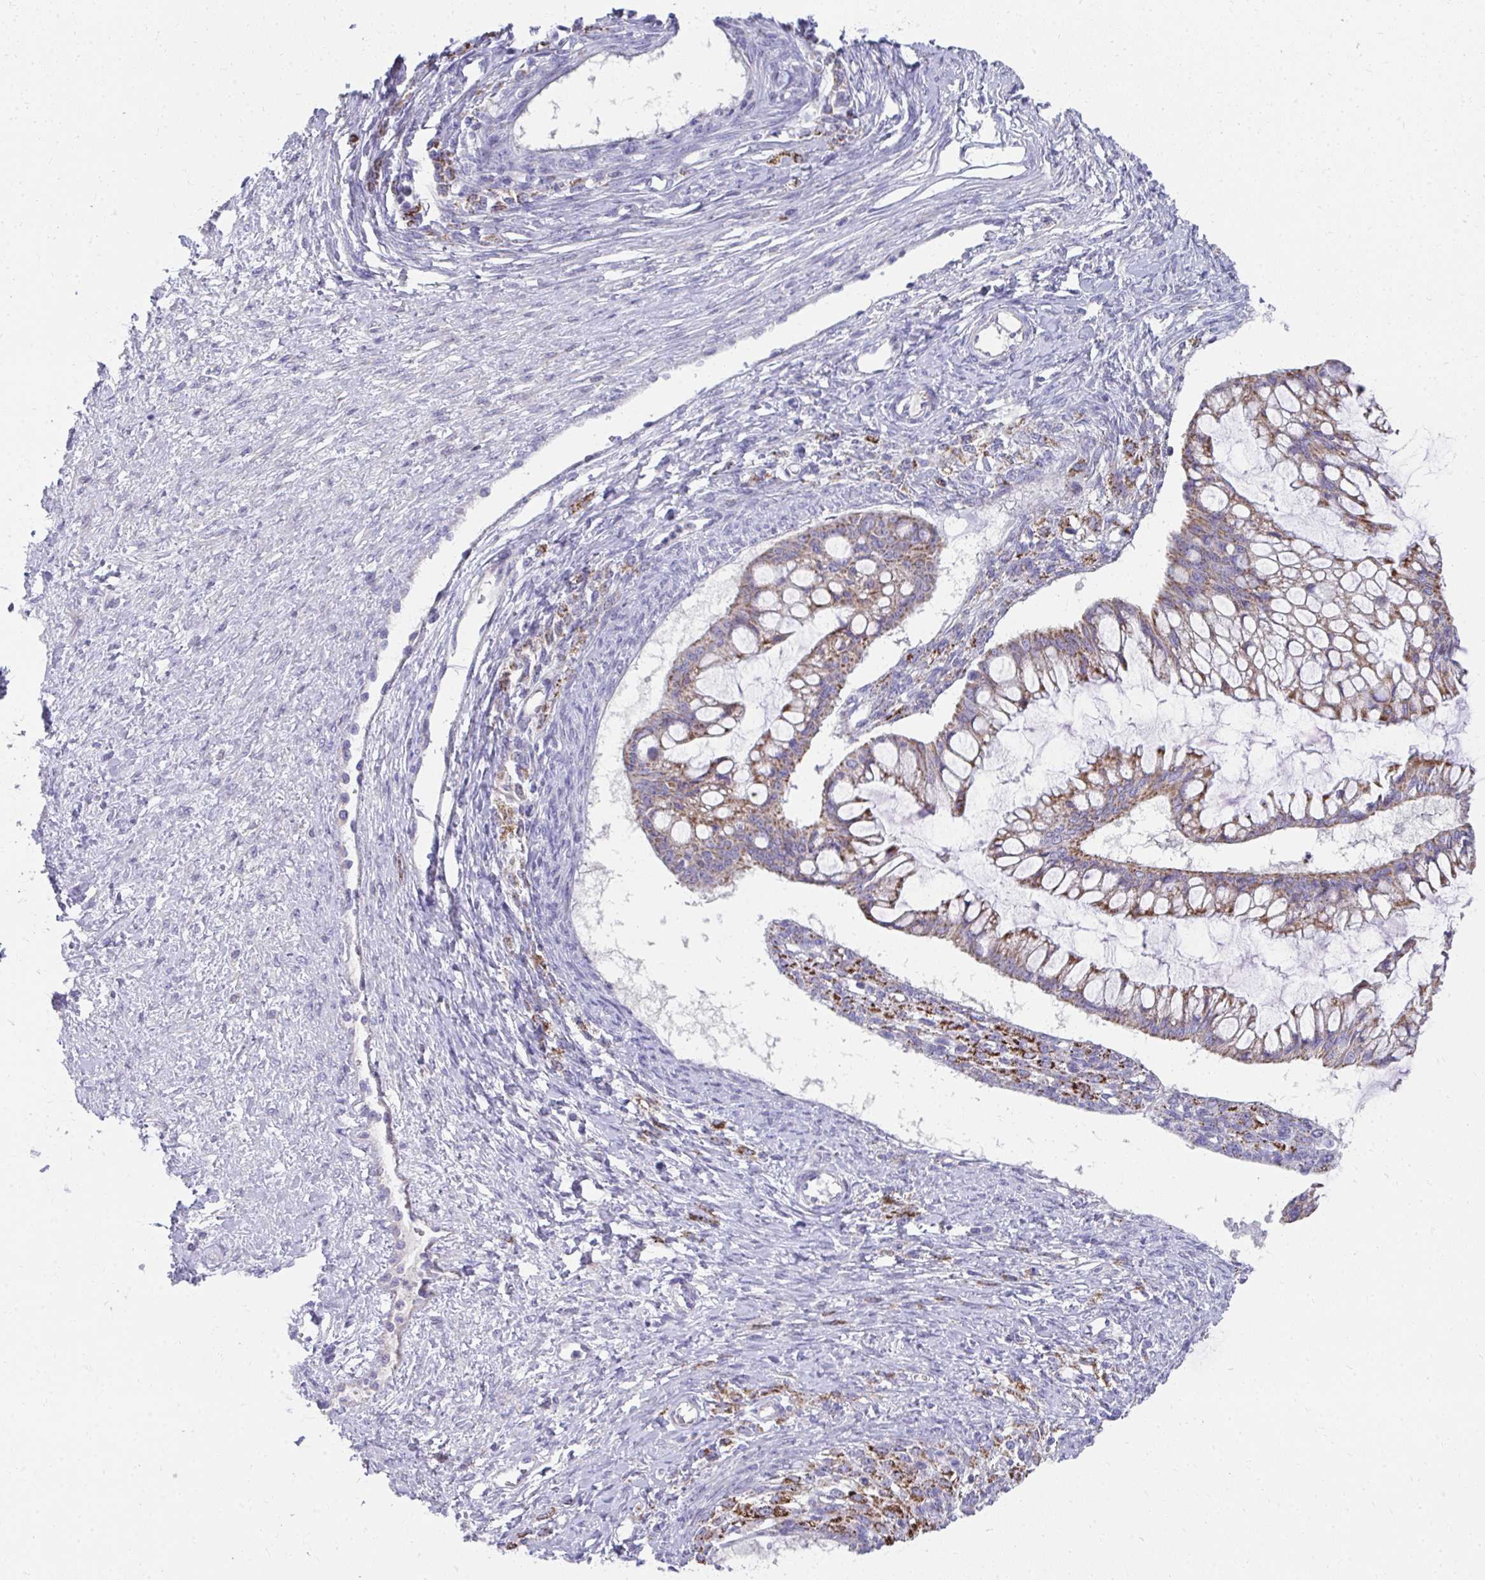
{"staining": {"intensity": "moderate", "quantity": ">75%", "location": "cytoplasmic/membranous"}, "tissue": "ovarian cancer", "cell_type": "Tumor cells", "image_type": "cancer", "snomed": [{"axis": "morphology", "description": "Cystadenocarcinoma, mucinous, NOS"}, {"axis": "topography", "description": "Ovary"}], "caption": "A high-resolution image shows IHC staining of ovarian mucinous cystadenocarcinoma, which demonstrates moderate cytoplasmic/membranous expression in approximately >75% of tumor cells. The protein is shown in brown color, while the nuclei are stained blue.", "gene": "PRRG3", "patient": {"sex": "female", "age": 73}}